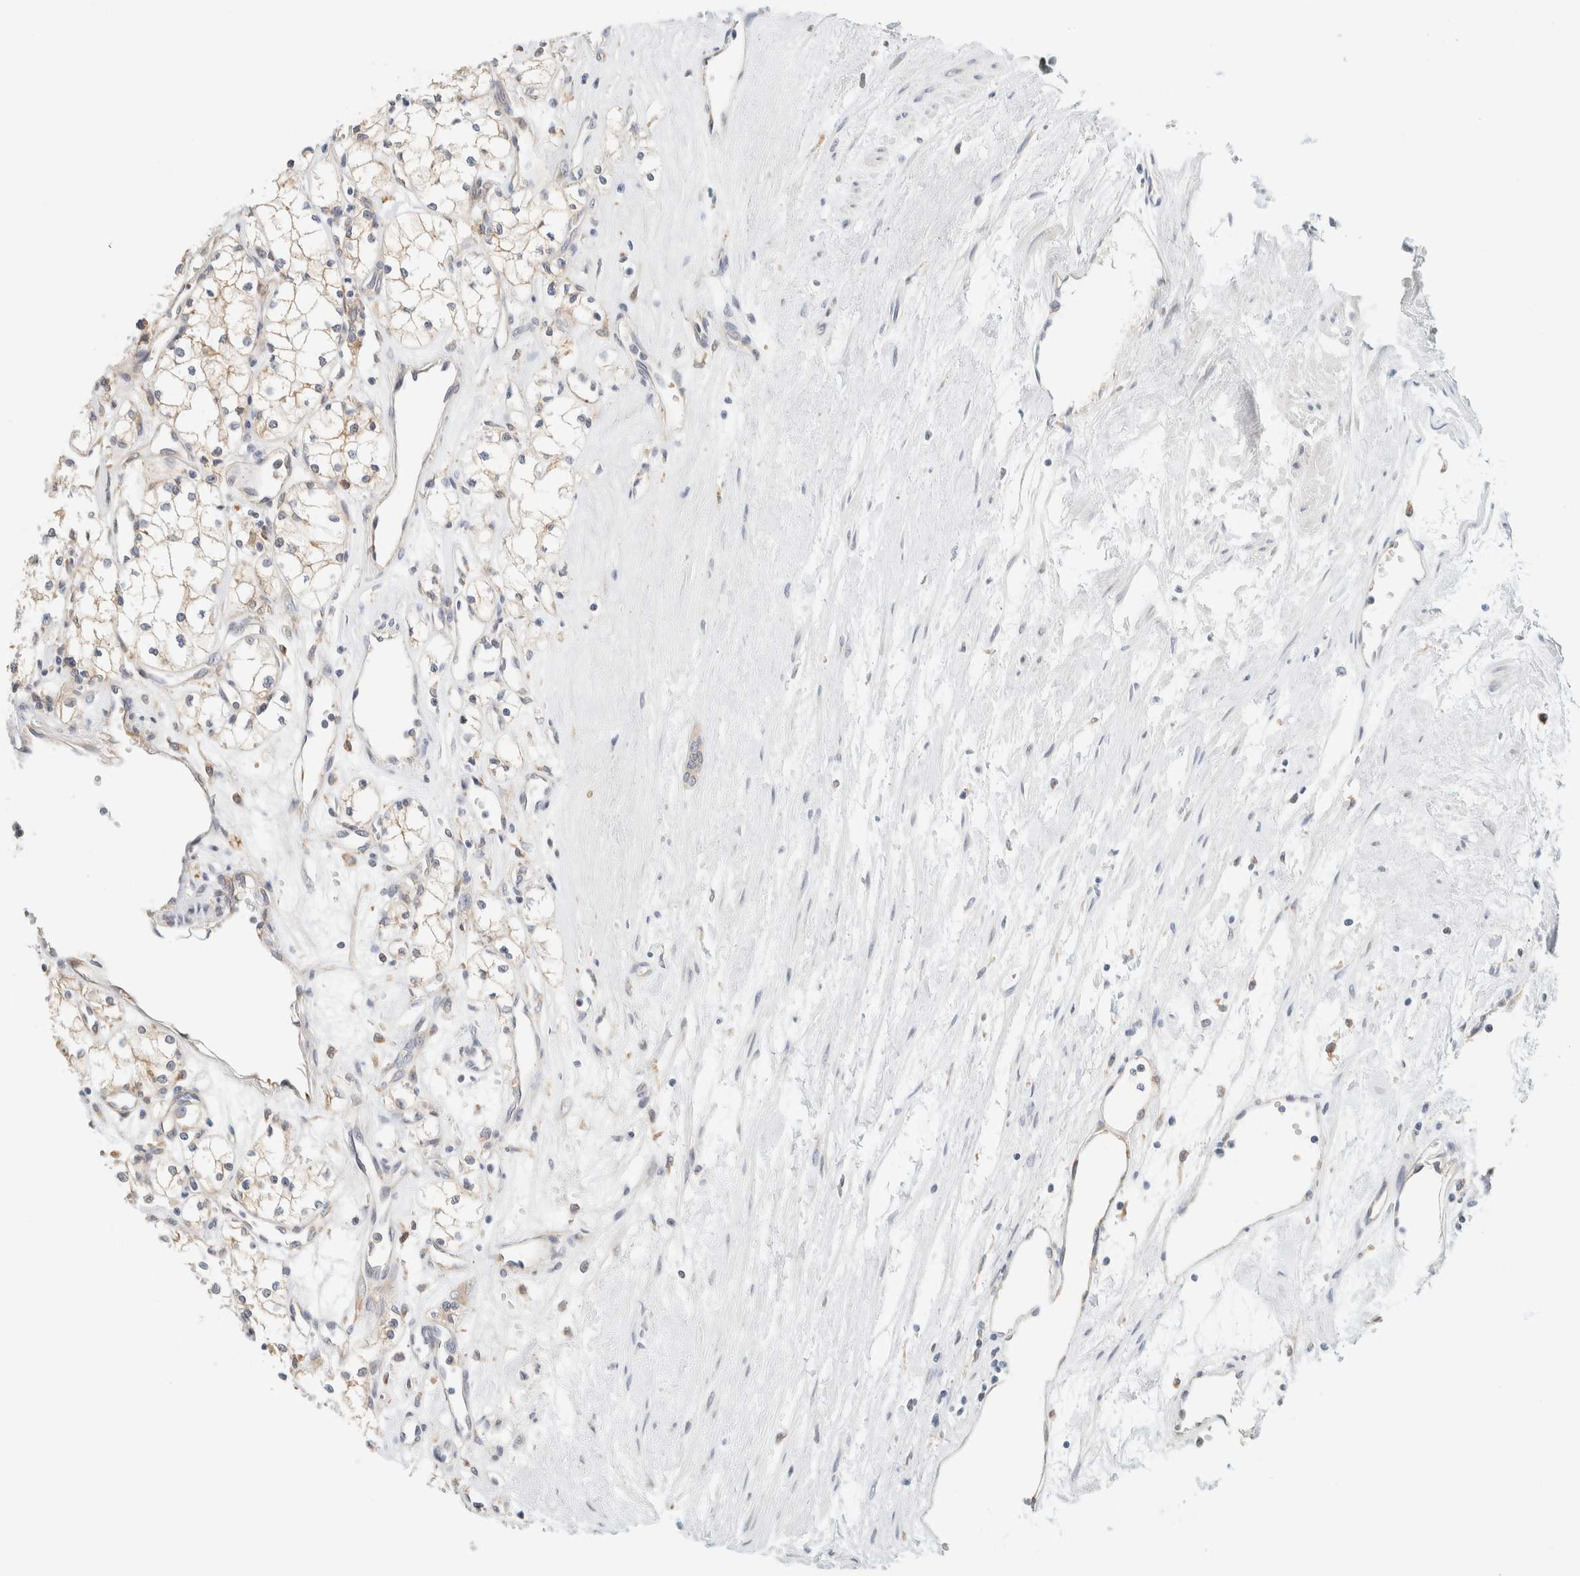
{"staining": {"intensity": "weak", "quantity": "<25%", "location": "cytoplasmic/membranous"}, "tissue": "renal cancer", "cell_type": "Tumor cells", "image_type": "cancer", "snomed": [{"axis": "morphology", "description": "Adenocarcinoma, NOS"}, {"axis": "topography", "description": "Kidney"}], "caption": "Tumor cells show no significant positivity in renal cancer.", "gene": "SUMF2", "patient": {"sex": "male", "age": 59}}